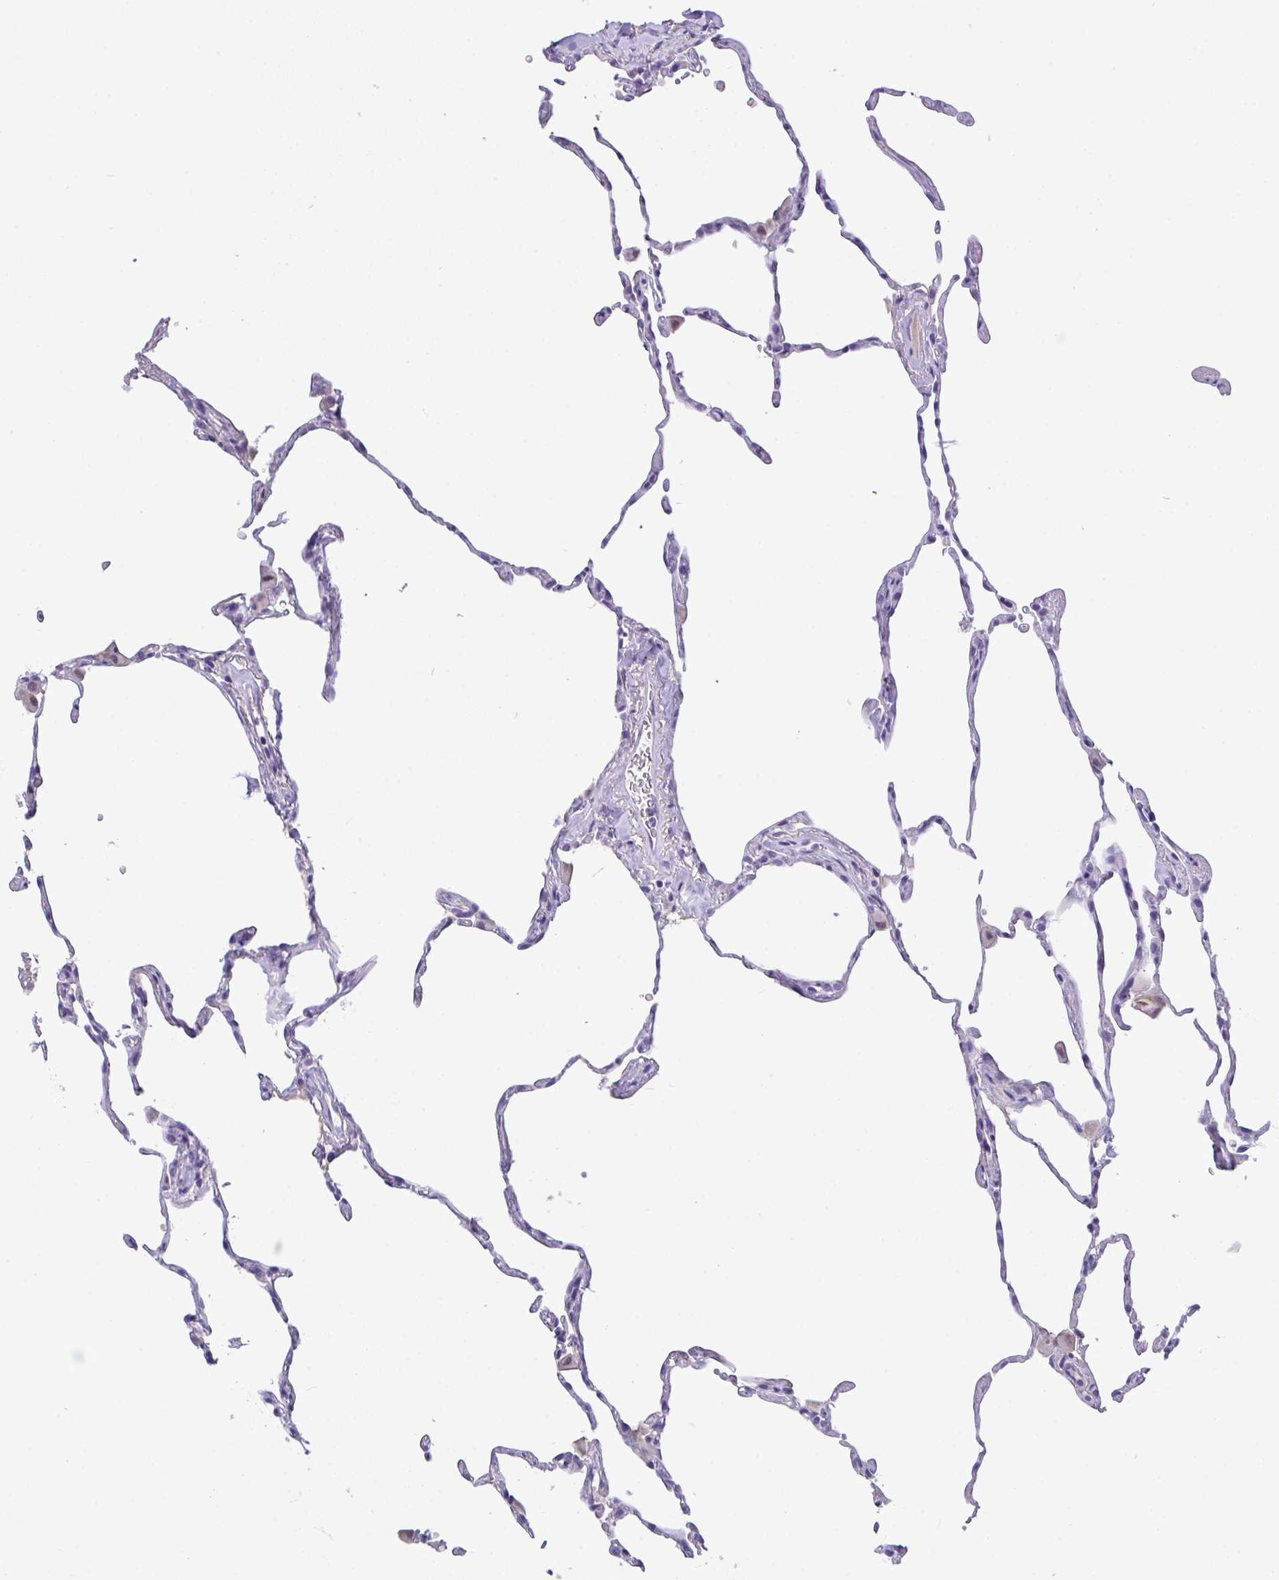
{"staining": {"intensity": "negative", "quantity": "none", "location": "none"}, "tissue": "lung", "cell_type": "Alveolar cells", "image_type": "normal", "snomed": [{"axis": "morphology", "description": "Normal tissue, NOS"}, {"axis": "topography", "description": "Lung"}], "caption": "Immunohistochemistry histopathology image of normal lung stained for a protein (brown), which shows no expression in alveolar cells.", "gene": "CA10", "patient": {"sex": "female", "age": 57}}